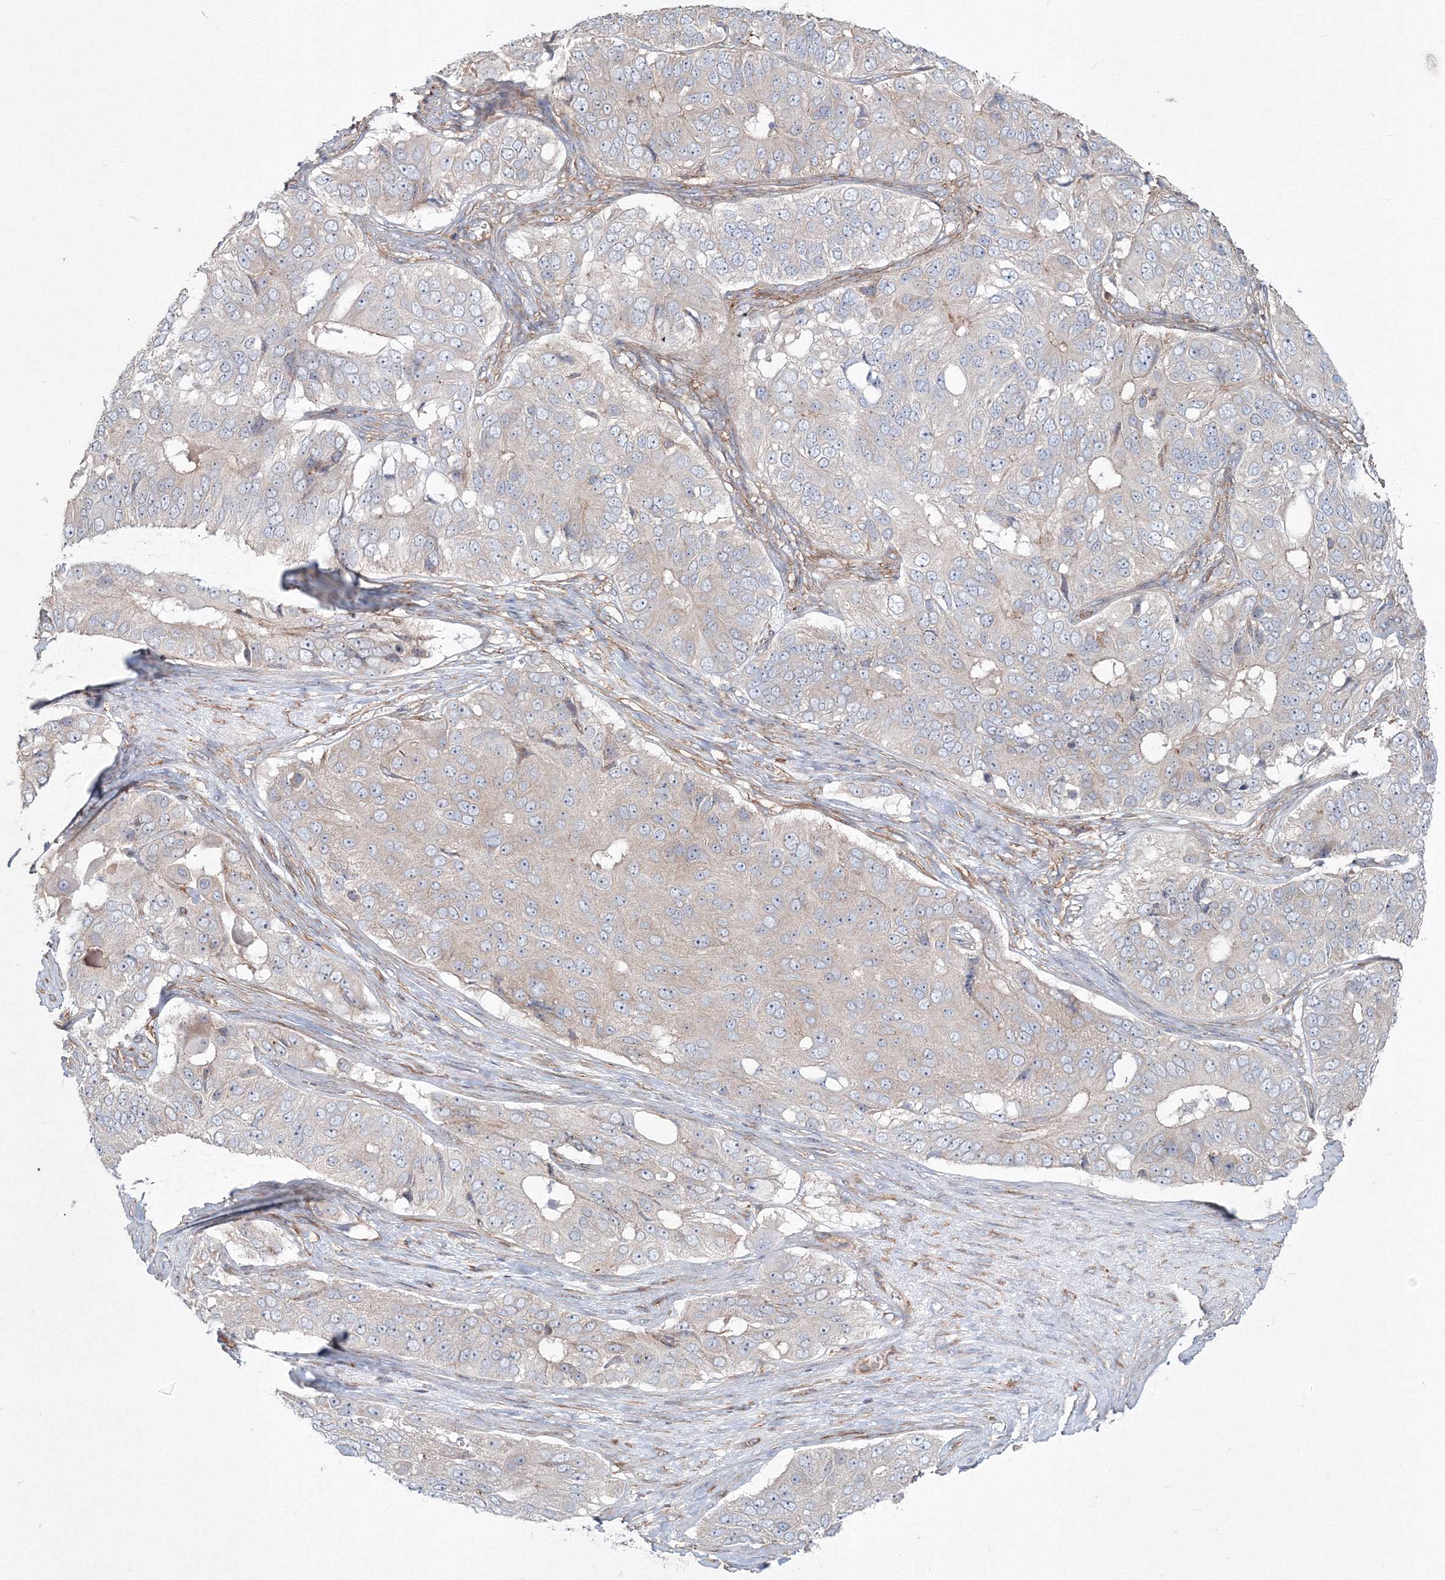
{"staining": {"intensity": "negative", "quantity": "none", "location": "none"}, "tissue": "ovarian cancer", "cell_type": "Tumor cells", "image_type": "cancer", "snomed": [{"axis": "morphology", "description": "Carcinoma, endometroid"}, {"axis": "topography", "description": "Ovary"}], "caption": "DAB (3,3'-diaminobenzidine) immunohistochemical staining of human ovarian endometroid carcinoma demonstrates no significant expression in tumor cells. (Stains: DAB immunohistochemistry with hematoxylin counter stain, Microscopy: brightfield microscopy at high magnification).", "gene": "SH3PXD2A", "patient": {"sex": "female", "age": 51}}